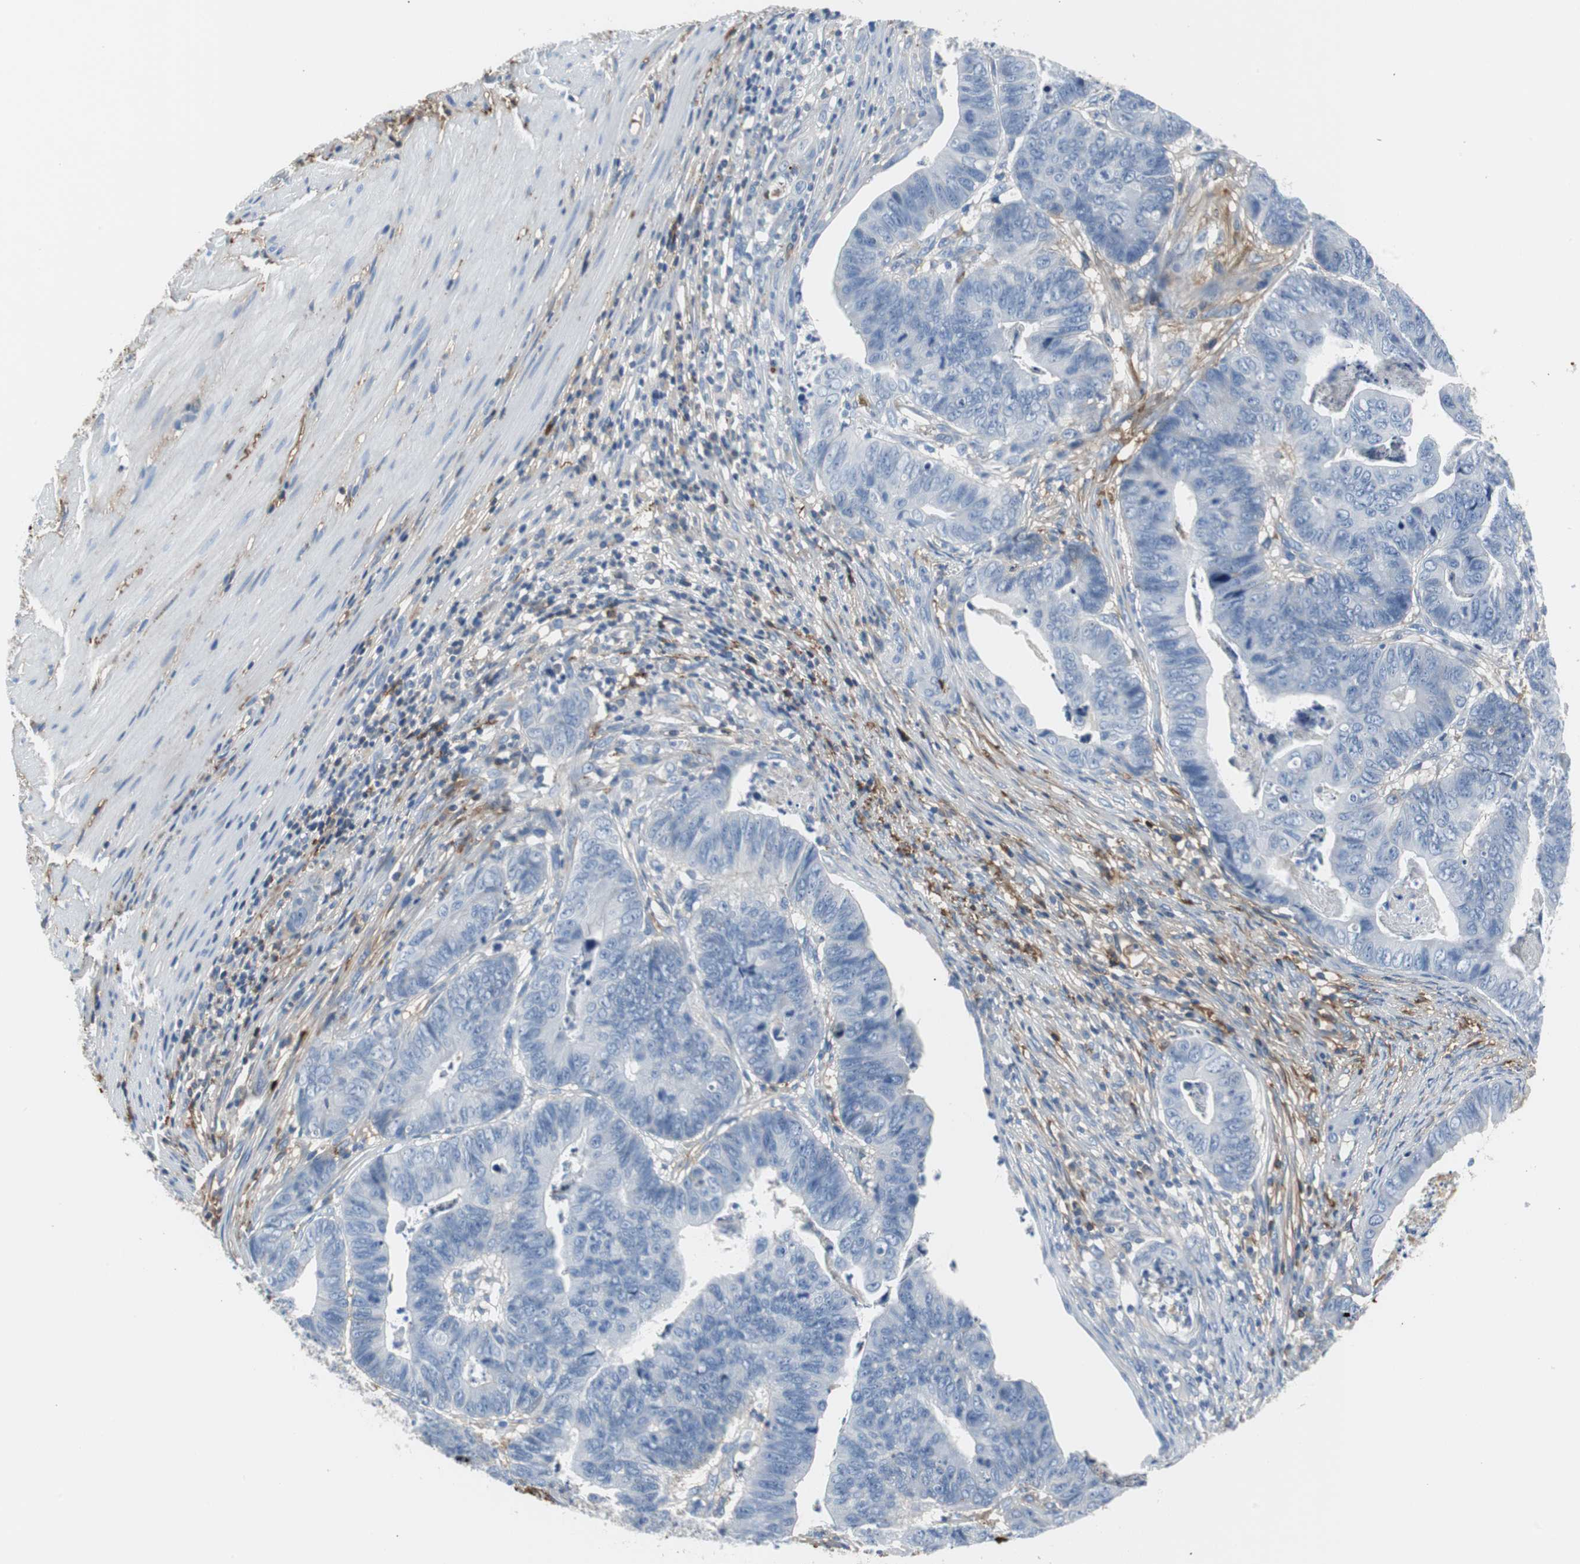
{"staining": {"intensity": "moderate", "quantity": "<25%", "location": "cytoplasmic/membranous"}, "tissue": "stomach cancer", "cell_type": "Tumor cells", "image_type": "cancer", "snomed": [{"axis": "morphology", "description": "Adenocarcinoma, NOS"}, {"axis": "topography", "description": "Stomach, lower"}], "caption": "A brown stain labels moderate cytoplasmic/membranous expression of a protein in human adenocarcinoma (stomach) tumor cells.", "gene": "APCS", "patient": {"sex": "male", "age": 77}}